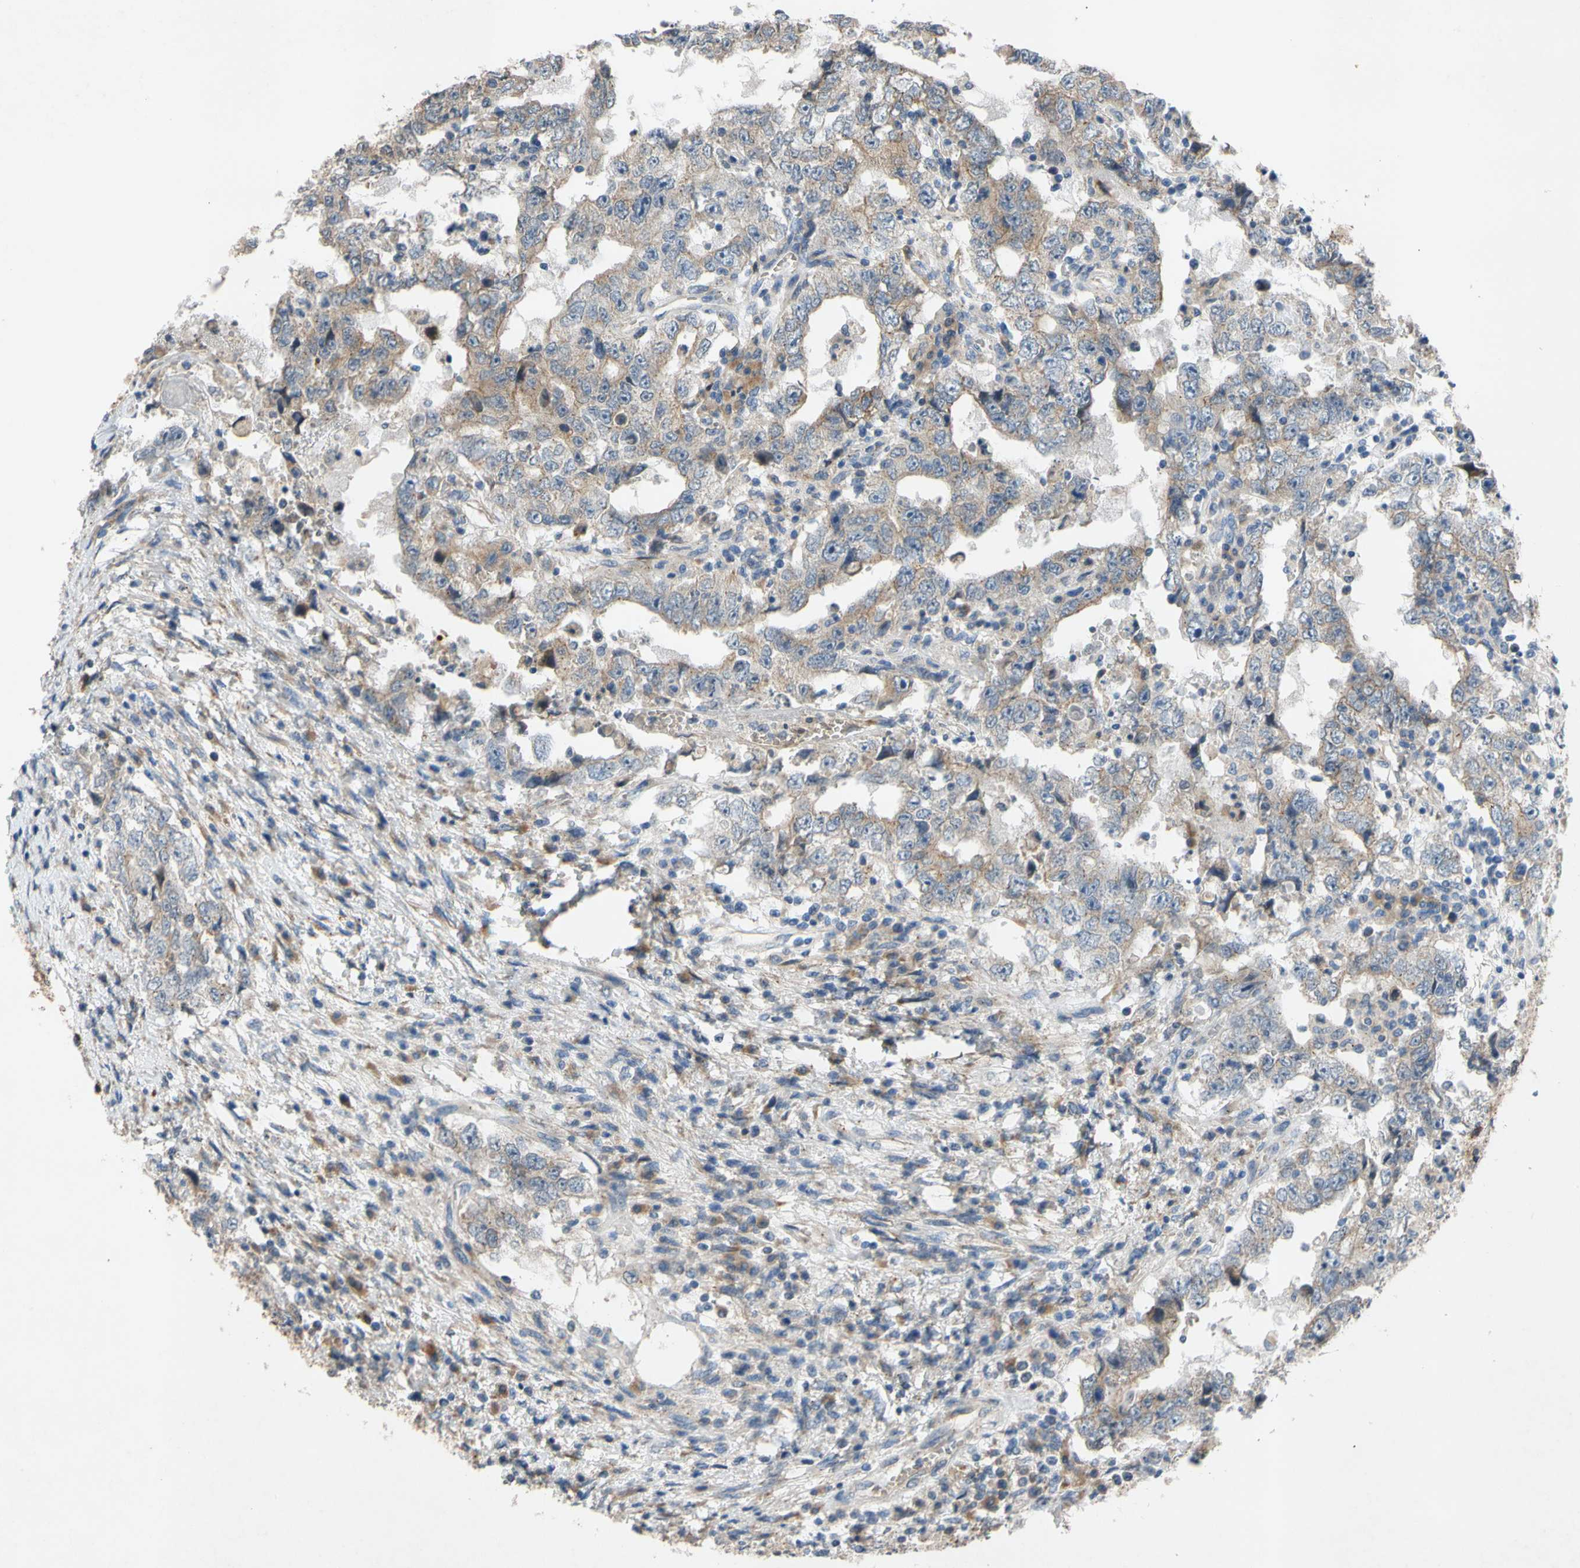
{"staining": {"intensity": "weak", "quantity": "<25%", "location": "cytoplasmic/membranous"}, "tissue": "testis cancer", "cell_type": "Tumor cells", "image_type": "cancer", "snomed": [{"axis": "morphology", "description": "Carcinoma, Embryonal, NOS"}, {"axis": "topography", "description": "Testis"}], "caption": "DAB immunohistochemical staining of testis cancer shows no significant staining in tumor cells. The staining was performed using DAB (3,3'-diaminobenzidine) to visualize the protein expression in brown, while the nuclei were stained in blue with hematoxylin (Magnification: 20x).", "gene": "ADD2", "patient": {"sex": "male", "age": 26}}